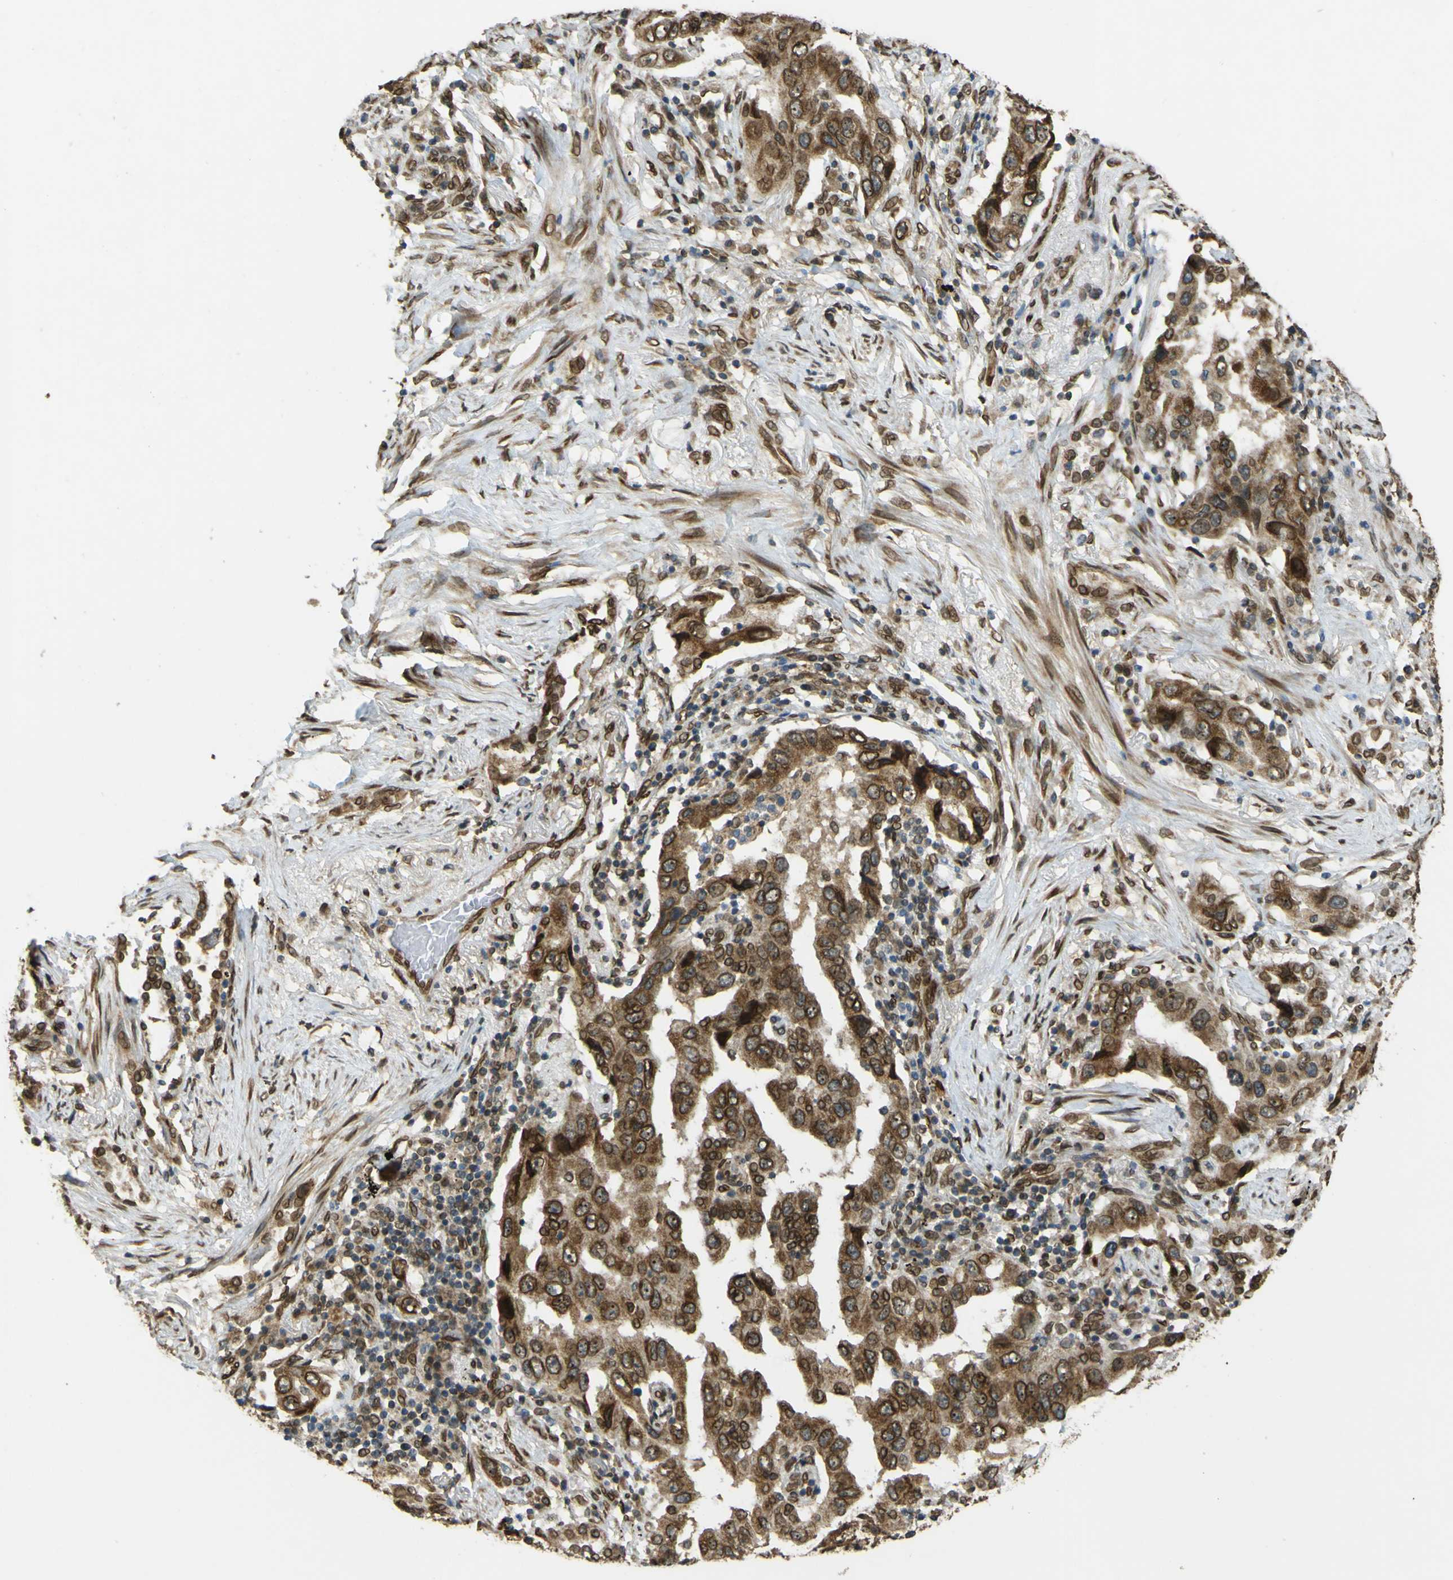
{"staining": {"intensity": "strong", "quantity": ">75%", "location": "cytoplasmic/membranous,nuclear"}, "tissue": "lung cancer", "cell_type": "Tumor cells", "image_type": "cancer", "snomed": [{"axis": "morphology", "description": "Adenocarcinoma, NOS"}, {"axis": "topography", "description": "Lung"}], "caption": "The photomicrograph demonstrates a brown stain indicating the presence of a protein in the cytoplasmic/membranous and nuclear of tumor cells in lung adenocarcinoma.", "gene": "GALNT1", "patient": {"sex": "female", "age": 65}}